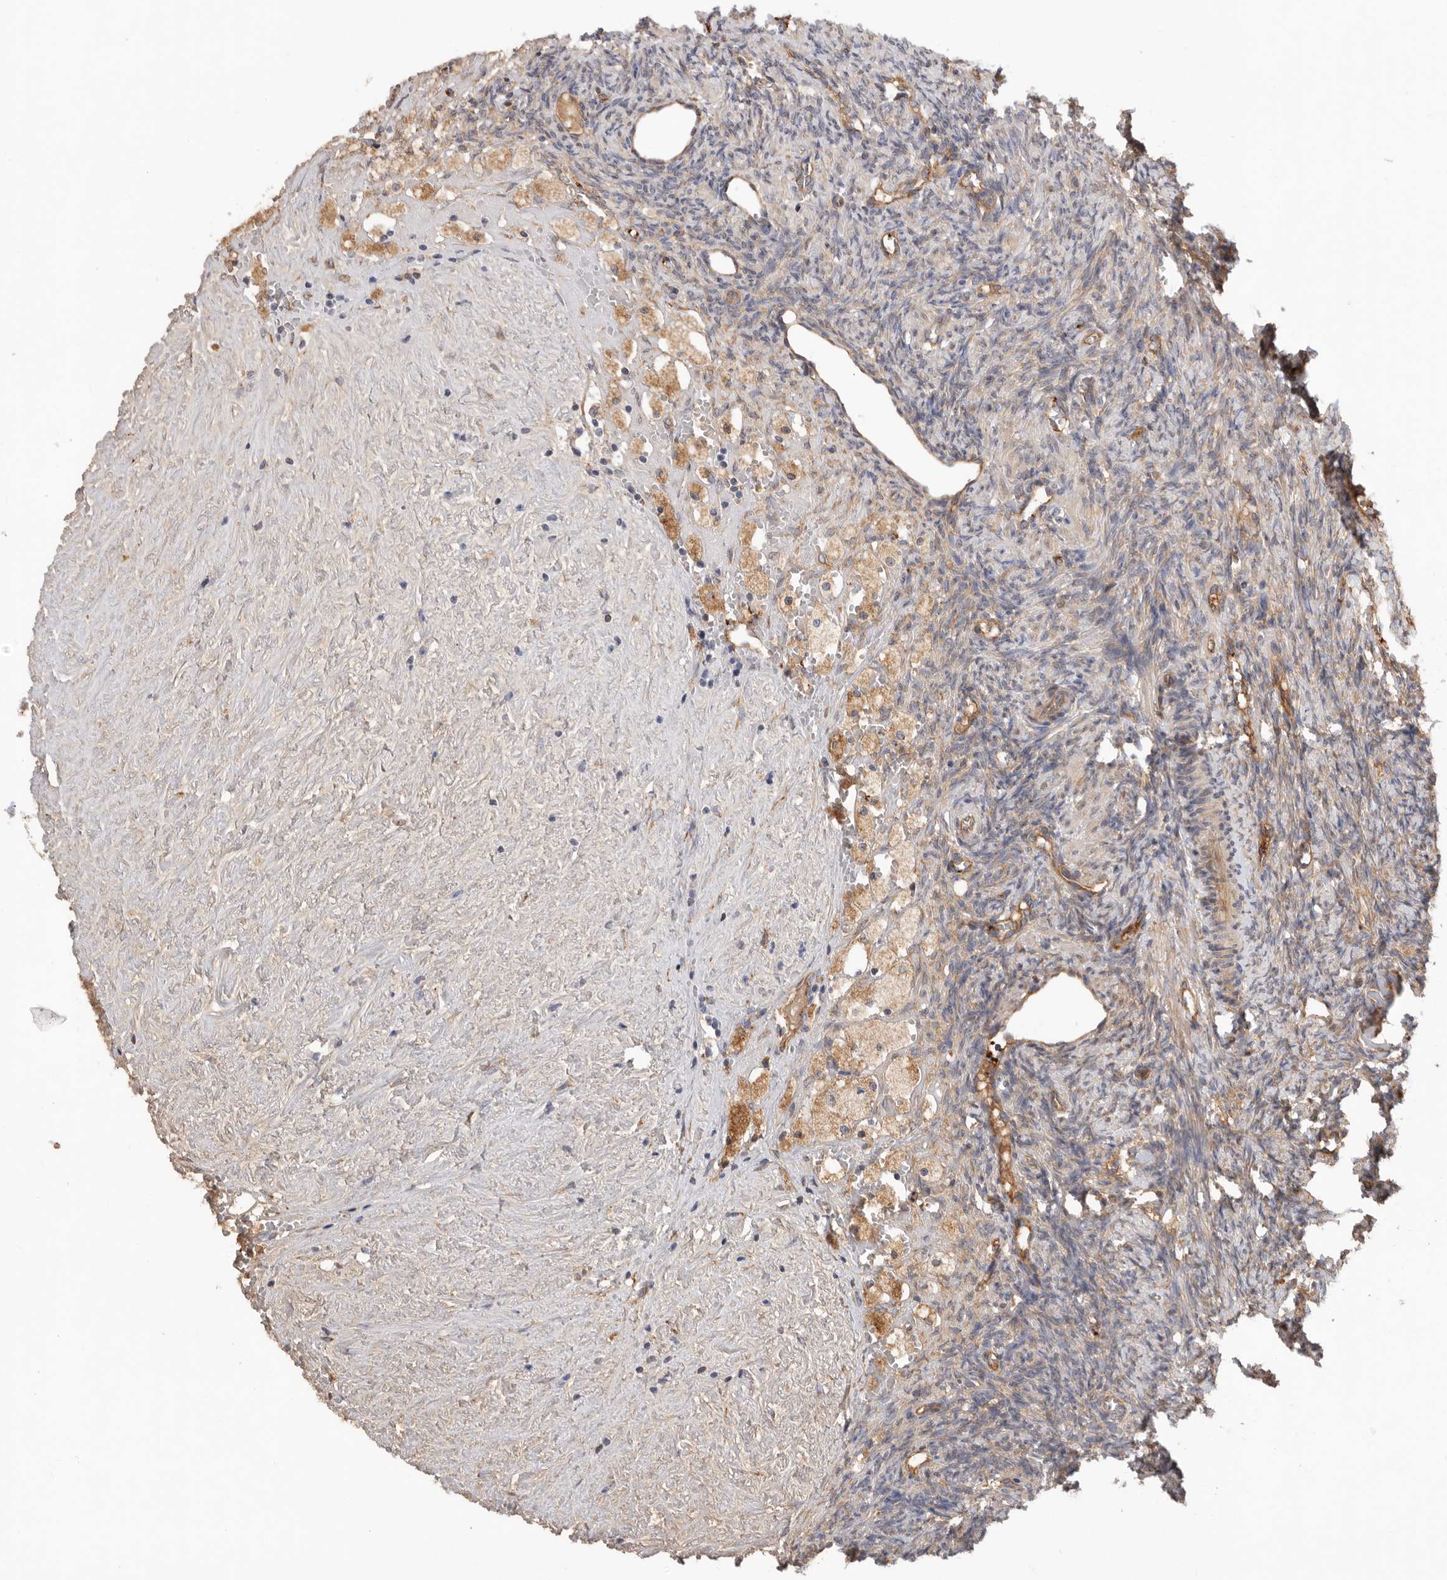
{"staining": {"intensity": "moderate", "quantity": "25%-75%", "location": "cytoplasmic/membranous"}, "tissue": "ovary", "cell_type": "Ovarian stroma cells", "image_type": "normal", "snomed": [{"axis": "morphology", "description": "Normal tissue, NOS"}, {"axis": "topography", "description": "Ovary"}], "caption": "The photomicrograph reveals immunohistochemical staining of benign ovary. There is moderate cytoplasmic/membranous expression is present in about 25%-75% of ovarian stroma cells.", "gene": "CDC42BPB", "patient": {"sex": "female", "age": 41}}